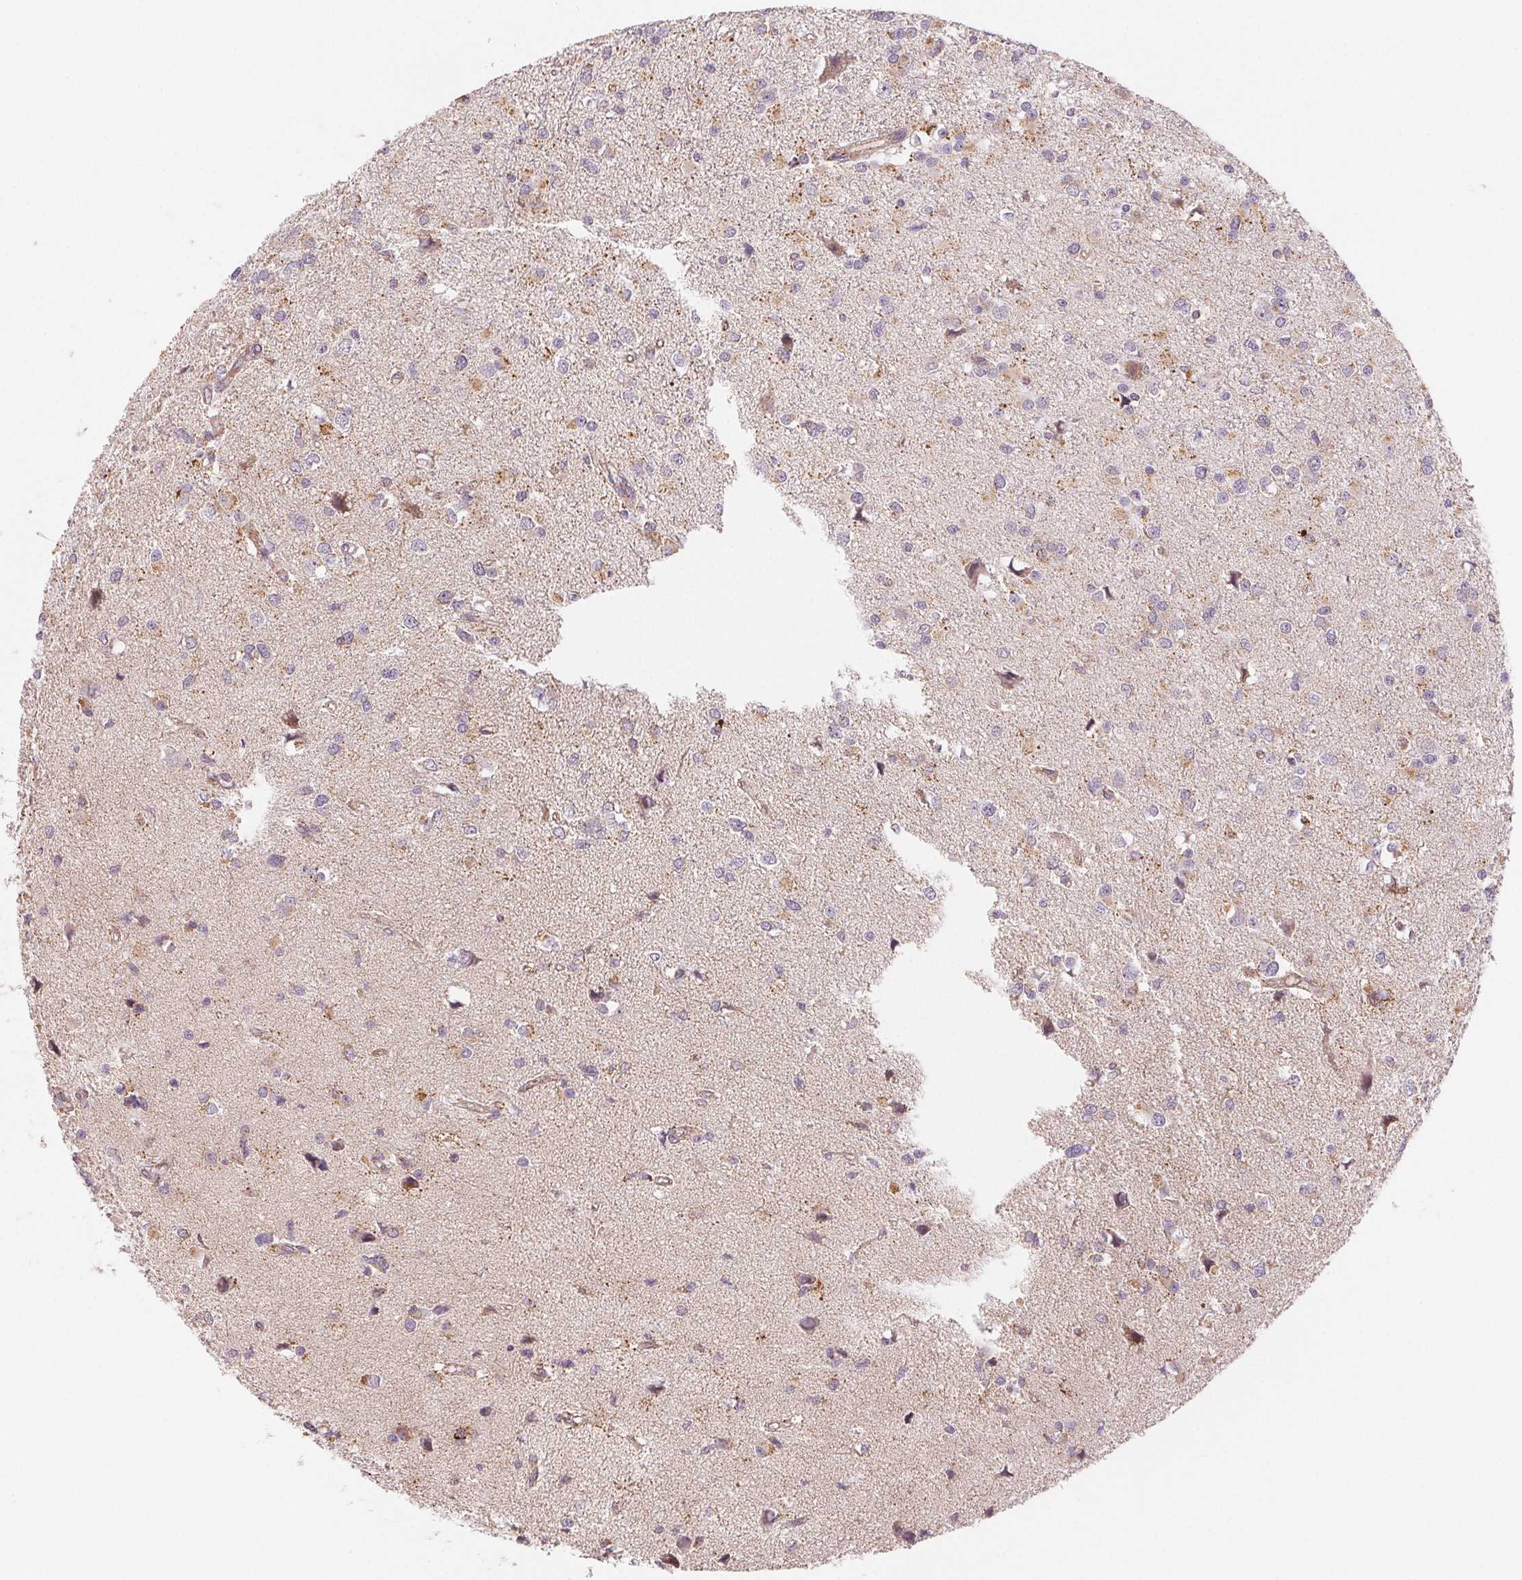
{"staining": {"intensity": "weak", "quantity": "25%-75%", "location": "cytoplasmic/membranous"}, "tissue": "glioma", "cell_type": "Tumor cells", "image_type": "cancer", "snomed": [{"axis": "morphology", "description": "Glioma, malignant, High grade"}, {"axis": "topography", "description": "Brain"}], "caption": "An IHC photomicrograph of neoplastic tissue is shown. Protein staining in brown highlights weak cytoplasmic/membranous positivity in glioma within tumor cells. (DAB IHC, brown staining for protein, blue staining for nuclei).", "gene": "HINT2", "patient": {"sex": "male", "age": 54}}